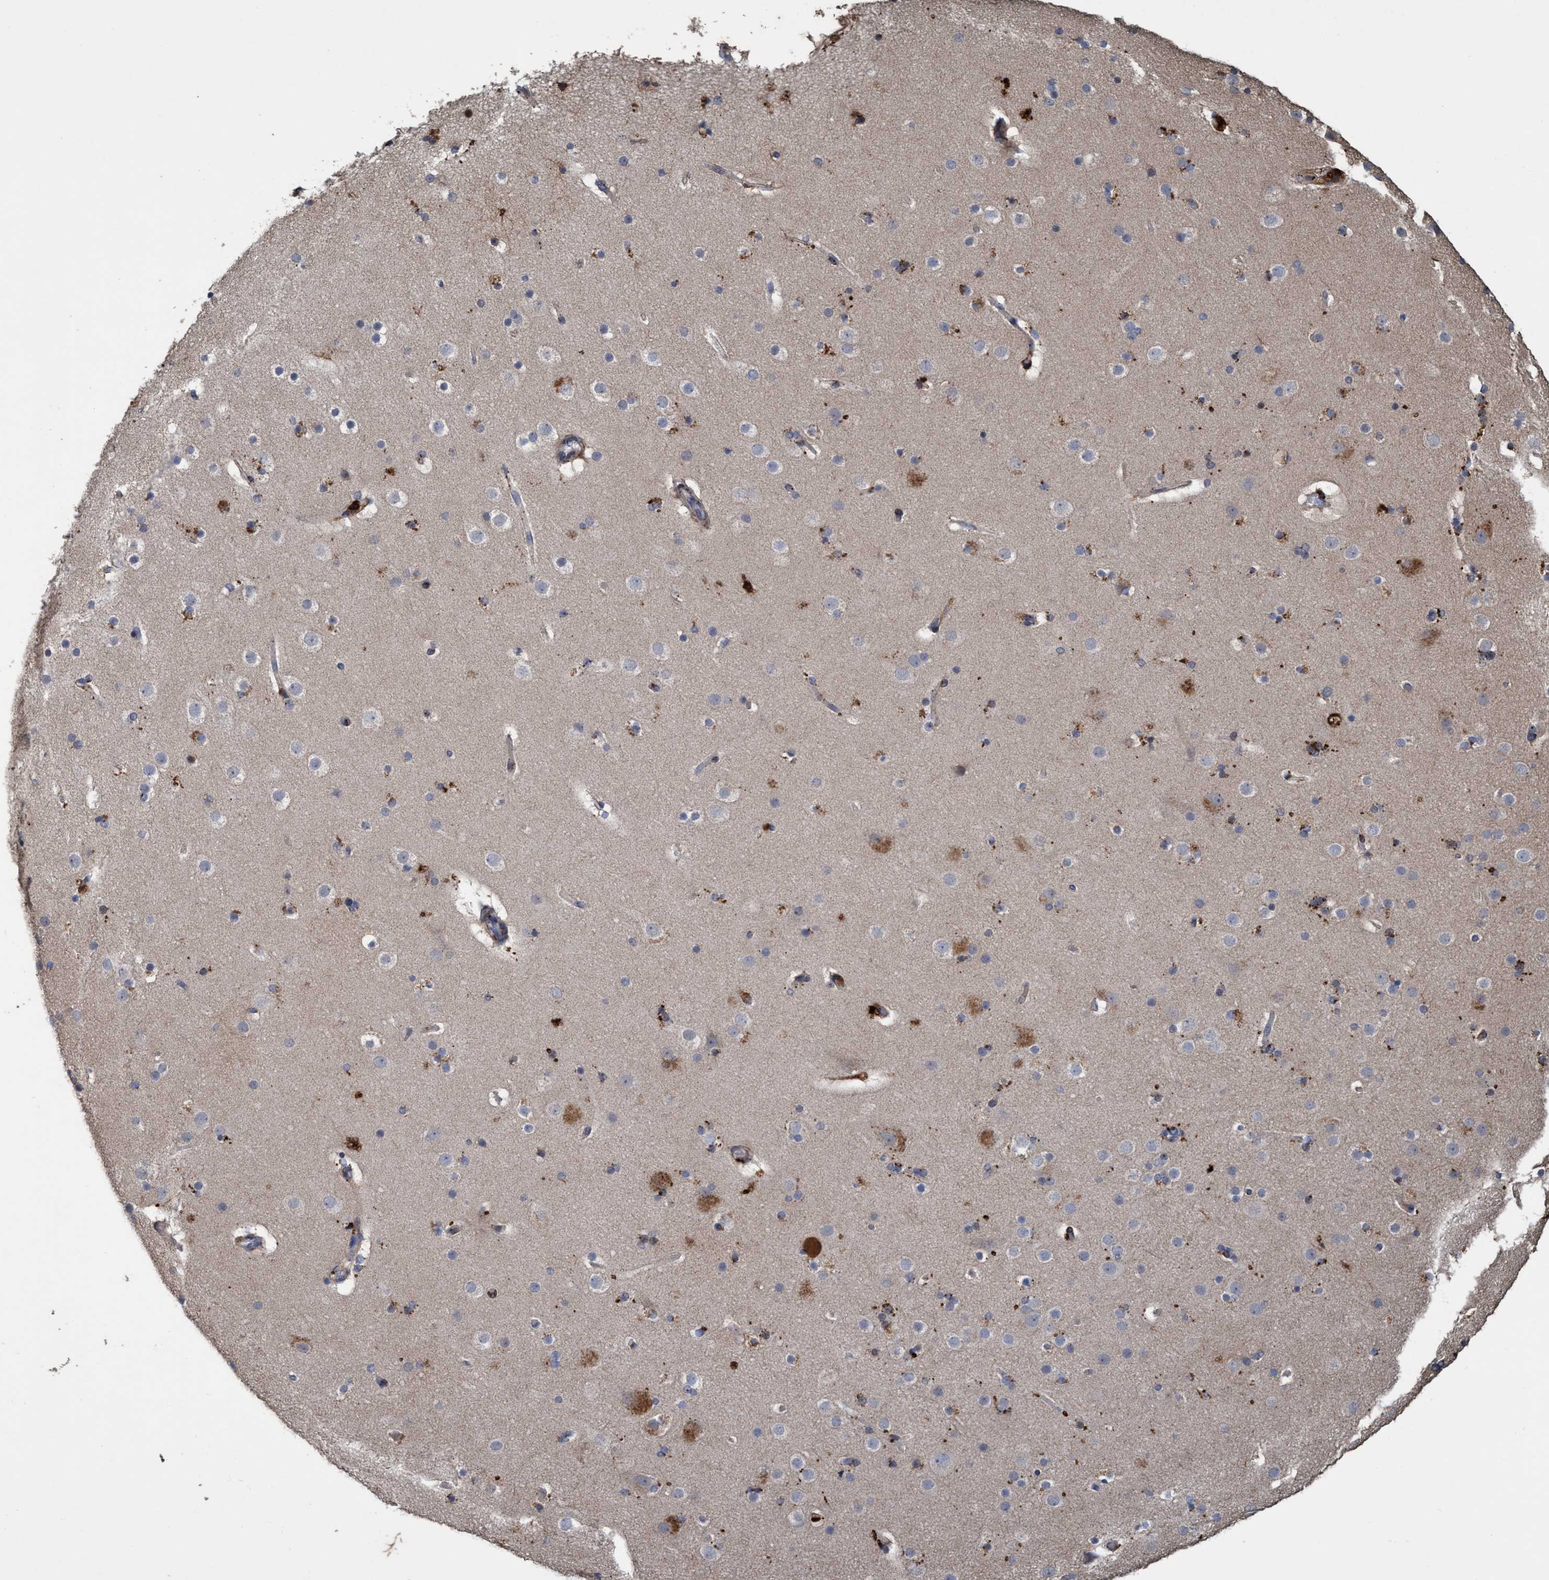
{"staining": {"intensity": "moderate", "quantity": ">75%", "location": "cytoplasmic/membranous"}, "tissue": "cerebral cortex", "cell_type": "Endothelial cells", "image_type": "normal", "snomed": [{"axis": "morphology", "description": "Normal tissue, NOS"}, {"axis": "topography", "description": "Cerebral cortex"}], "caption": "The photomicrograph shows staining of normal cerebral cortex, revealing moderate cytoplasmic/membranous protein positivity (brown color) within endothelial cells. (DAB IHC with brightfield microscopy, high magnification).", "gene": "BBS9", "patient": {"sex": "male", "age": 57}}